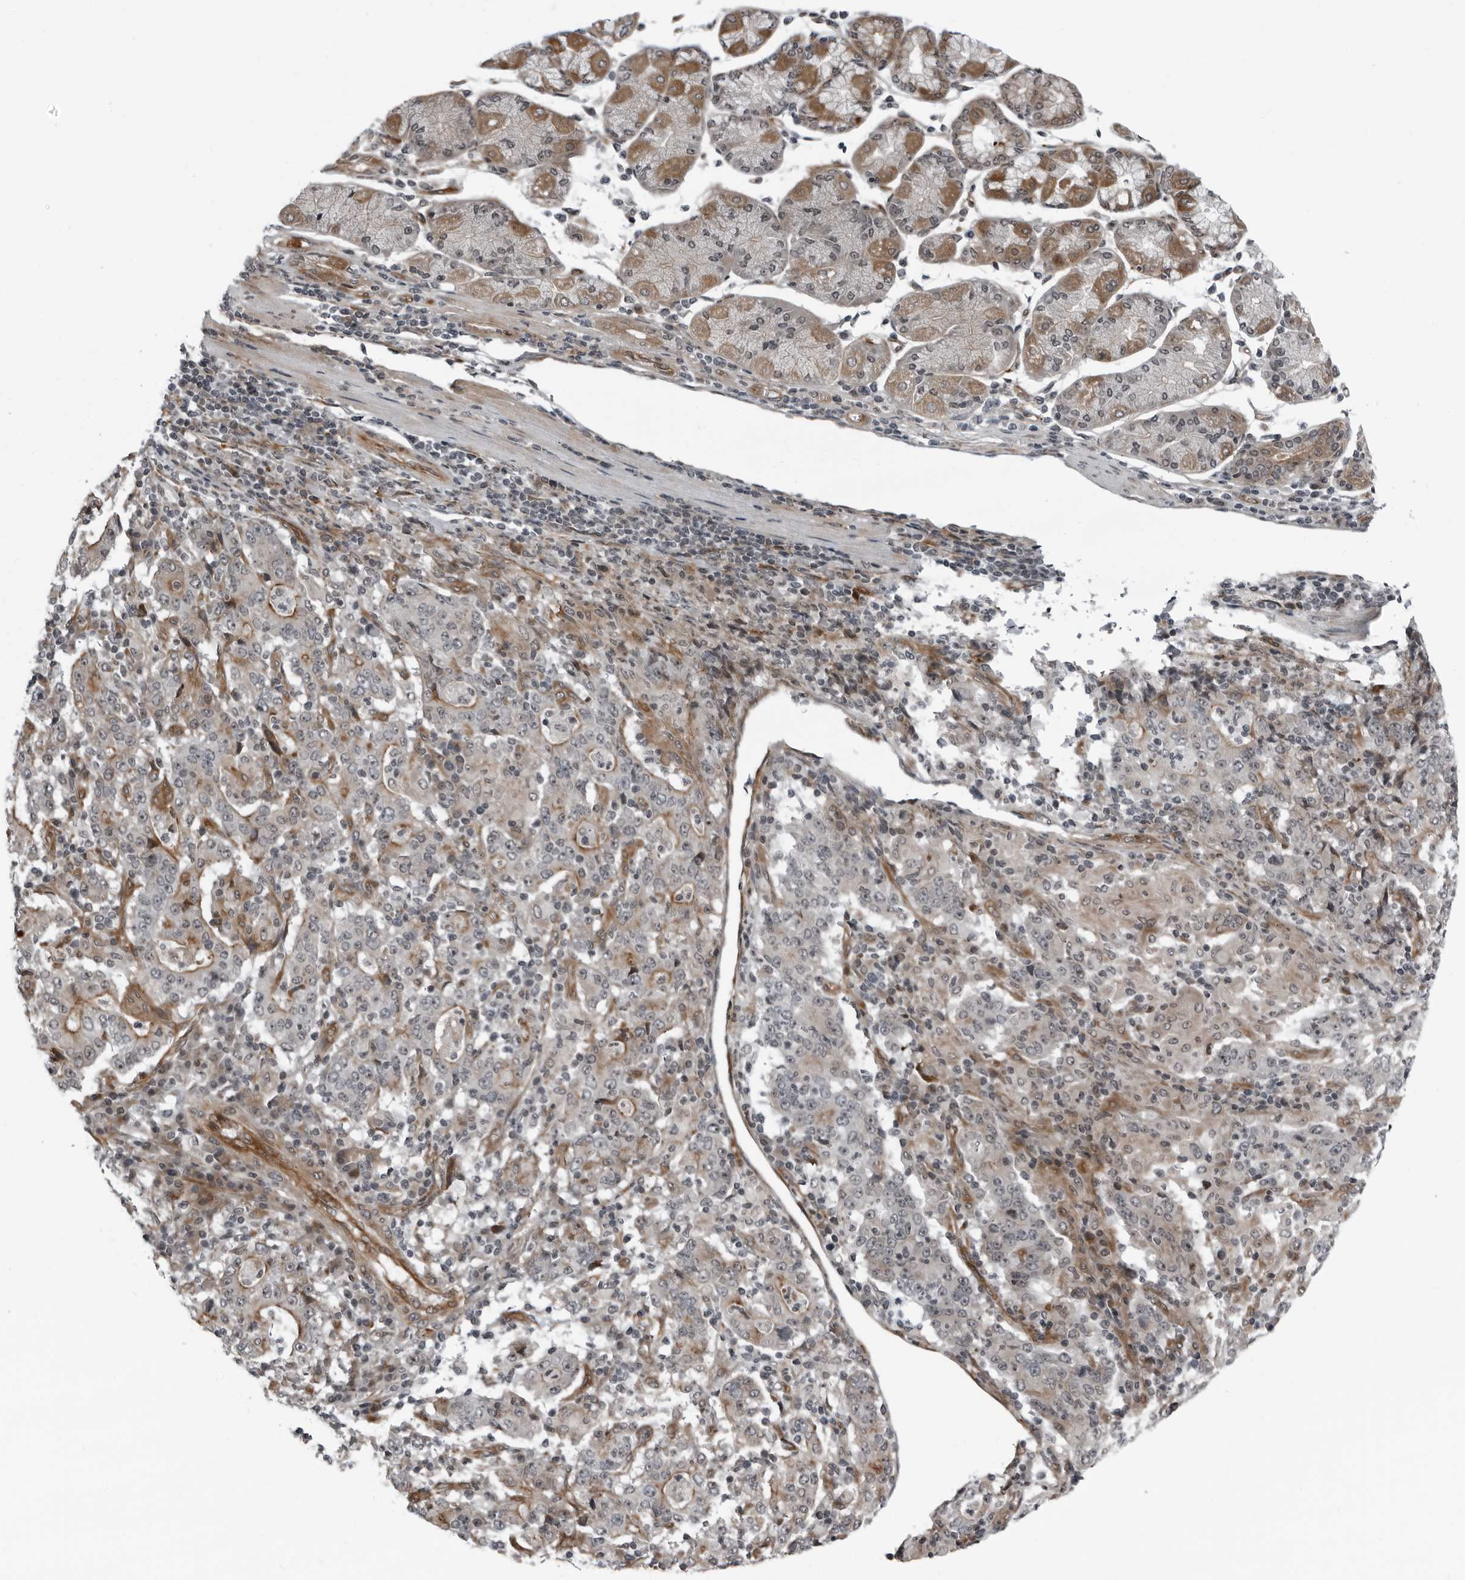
{"staining": {"intensity": "negative", "quantity": "none", "location": "none"}, "tissue": "stomach cancer", "cell_type": "Tumor cells", "image_type": "cancer", "snomed": [{"axis": "morphology", "description": "Normal tissue, NOS"}, {"axis": "morphology", "description": "Adenocarcinoma, NOS"}, {"axis": "topography", "description": "Stomach, upper"}, {"axis": "topography", "description": "Stomach"}], "caption": "The immunohistochemistry (IHC) image has no significant expression in tumor cells of adenocarcinoma (stomach) tissue.", "gene": "FAM102B", "patient": {"sex": "male", "age": 59}}